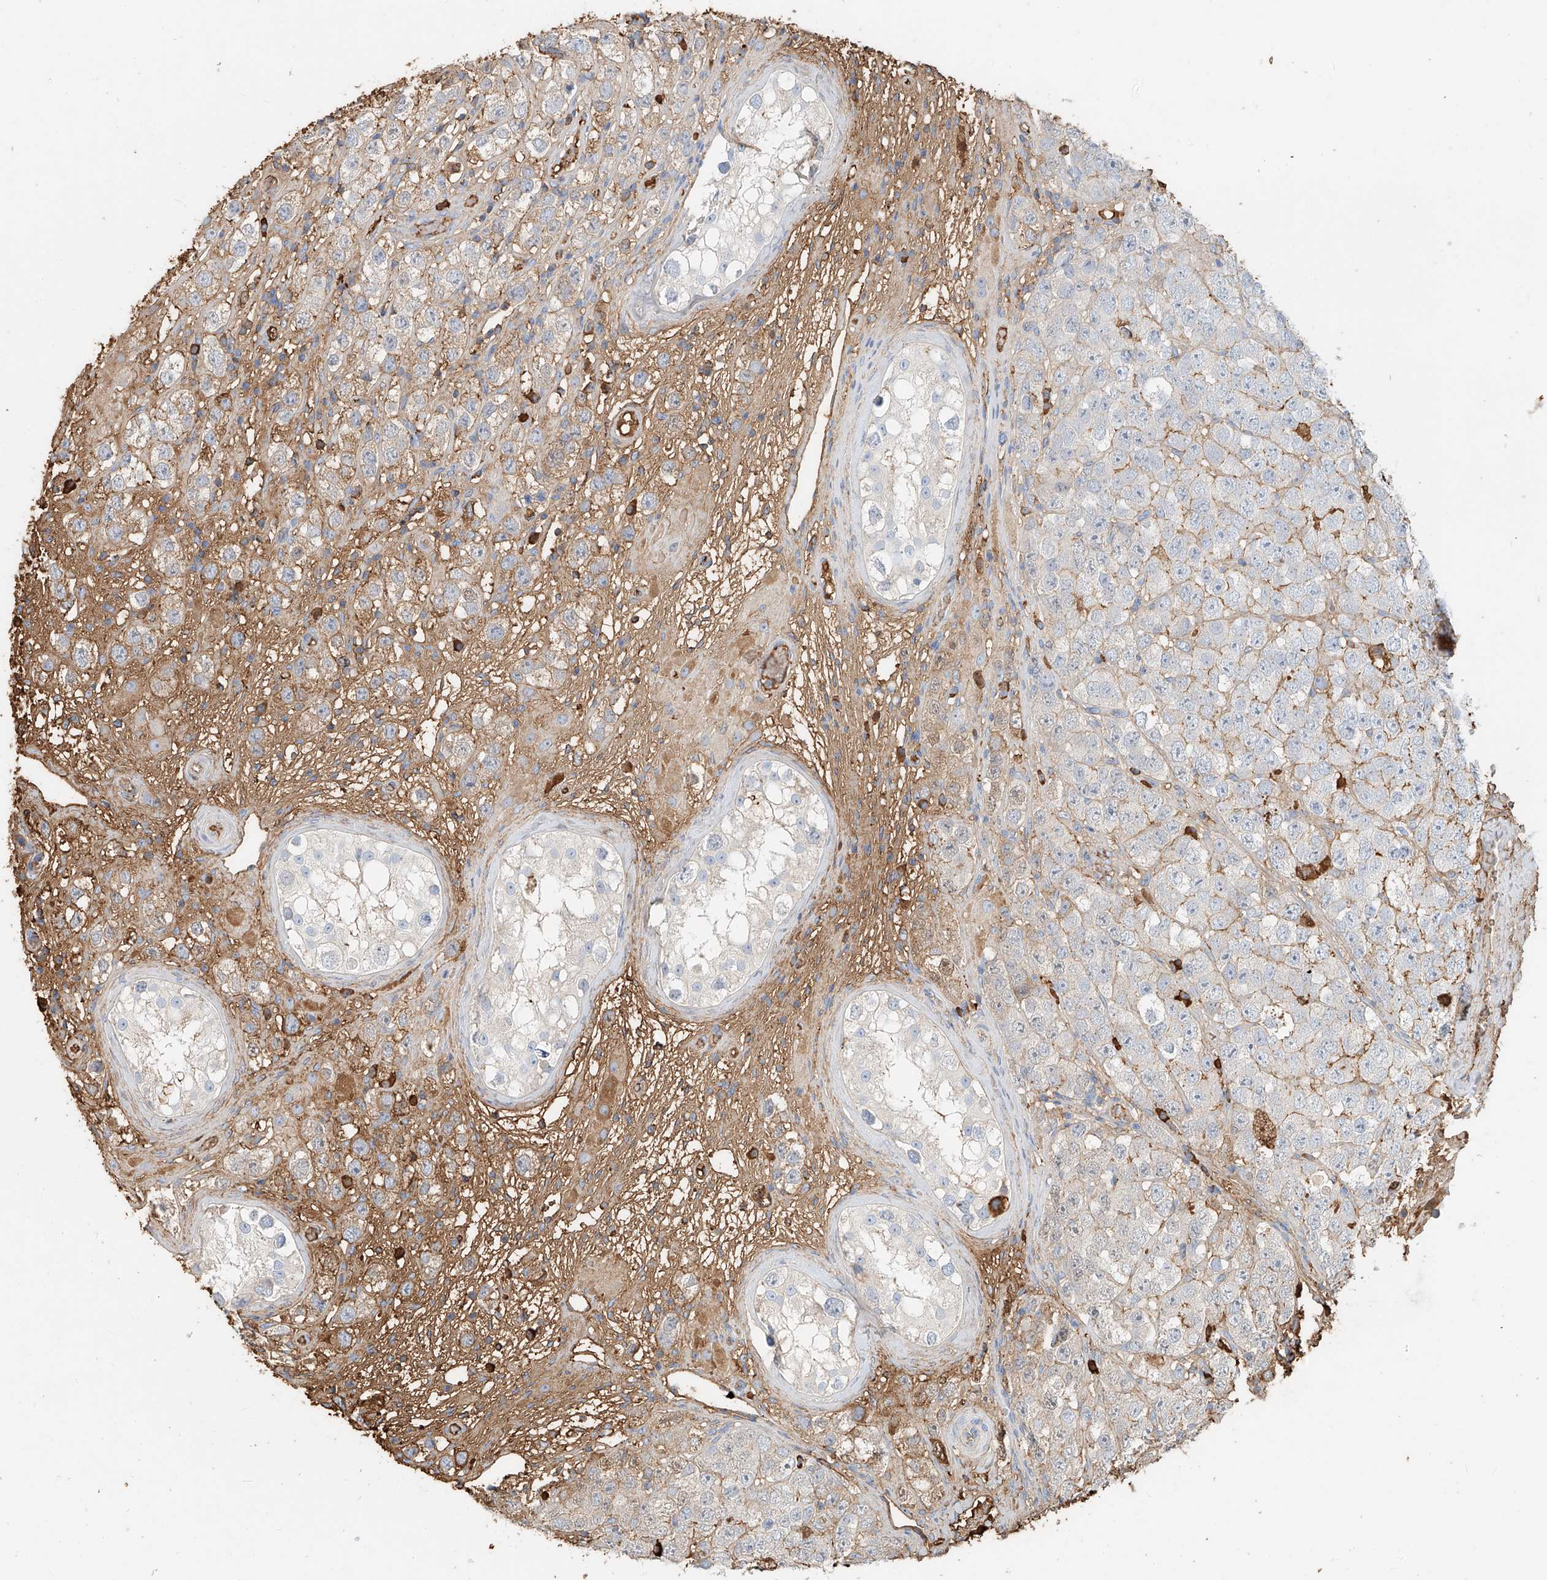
{"staining": {"intensity": "weak", "quantity": "25%-75%", "location": "cytoplasmic/membranous"}, "tissue": "testis cancer", "cell_type": "Tumor cells", "image_type": "cancer", "snomed": [{"axis": "morphology", "description": "Seminoma, NOS"}, {"axis": "topography", "description": "Testis"}], "caption": "Testis cancer (seminoma) was stained to show a protein in brown. There is low levels of weak cytoplasmic/membranous positivity in approximately 25%-75% of tumor cells. (brown staining indicates protein expression, while blue staining denotes nuclei).", "gene": "ZFP30", "patient": {"sex": "male", "age": 28}}